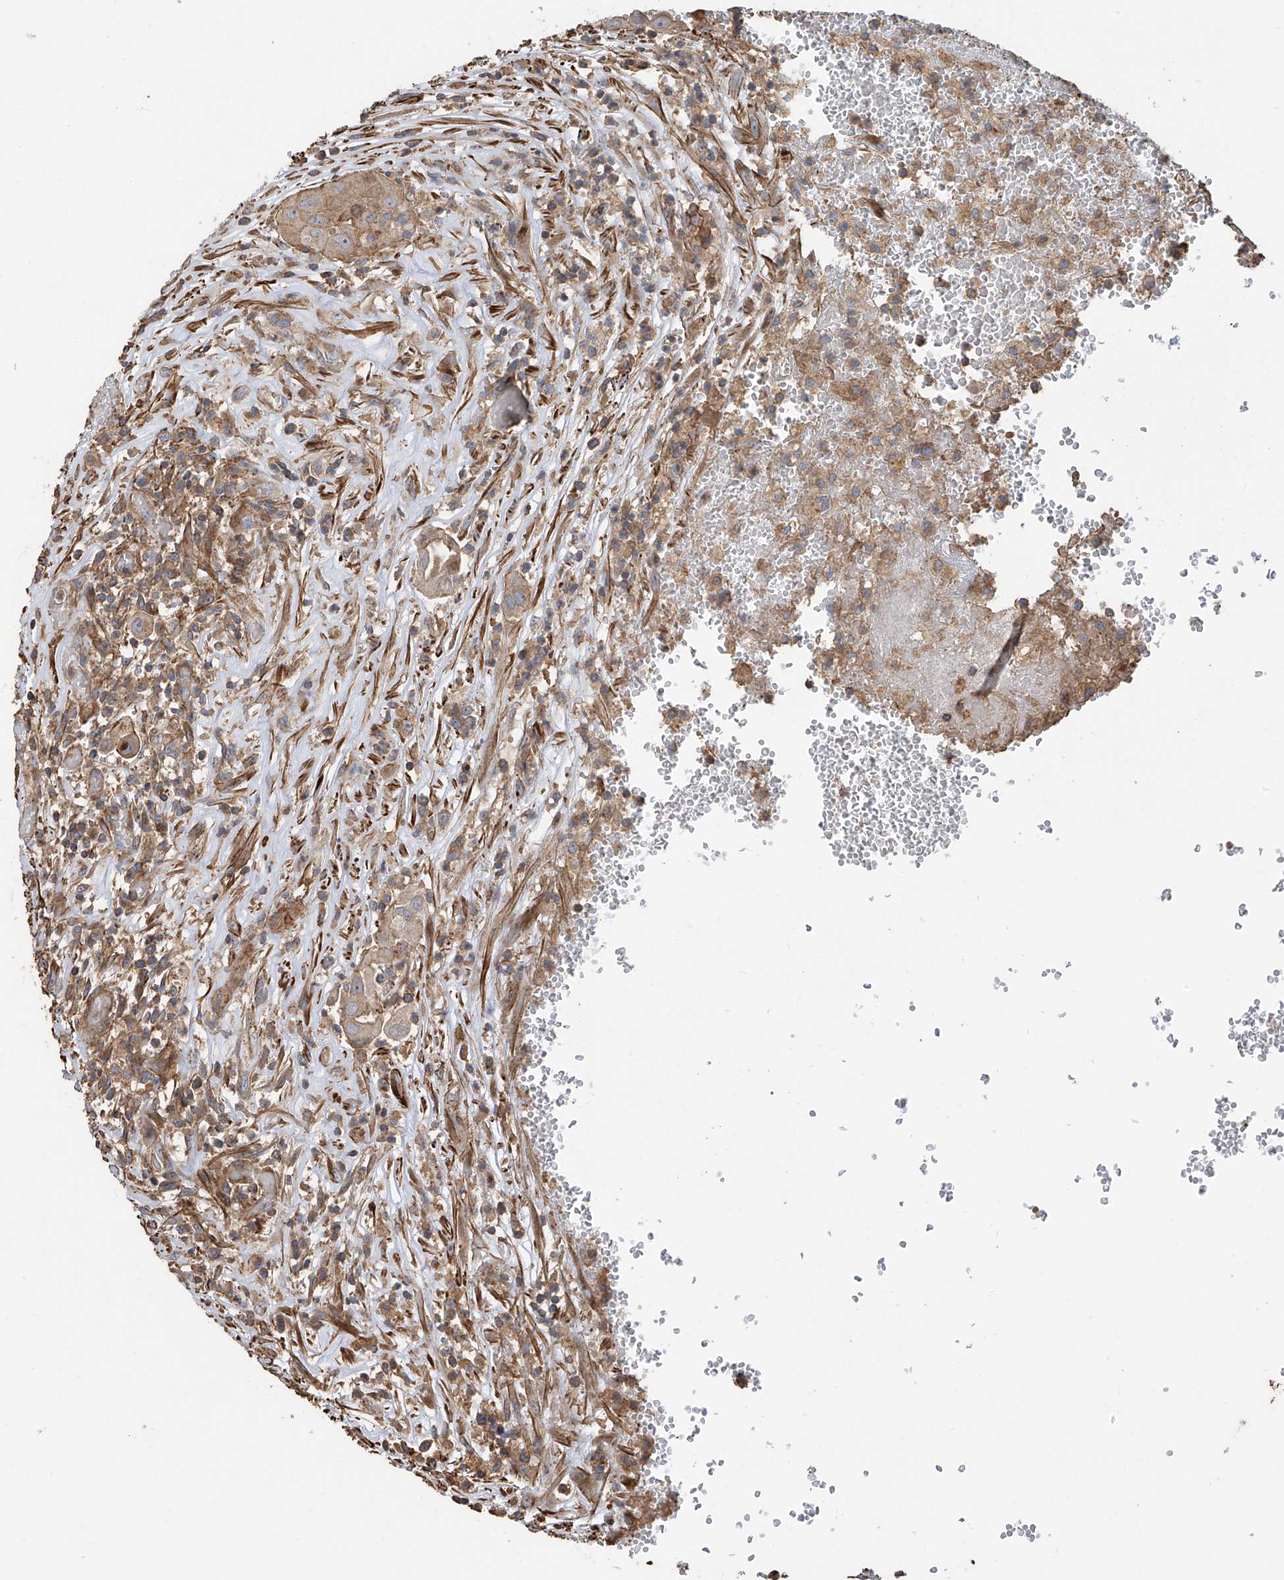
{"staining": {"intensity": "weak", "quantity": ">75%", "location": "cytoplasmic/membranous"}, "tissue": "thyroid cancer", "cell_type": "Tumor cells", "image_type": "cancer", "snomed": [{"axis": "morphology", "description": "Papillary adenocarcinoma, NOS"}, {"axis": "topography", "description": "Thyroid gland"}], "caption": "Tumor cells display weak cytoplasmic/membranous staining in approximately >75% of cells in thyroid cancer (papillary adenocarcinoma).", "gene": "SLC43A3", "patient": {"sex": "male", "age": 77}}